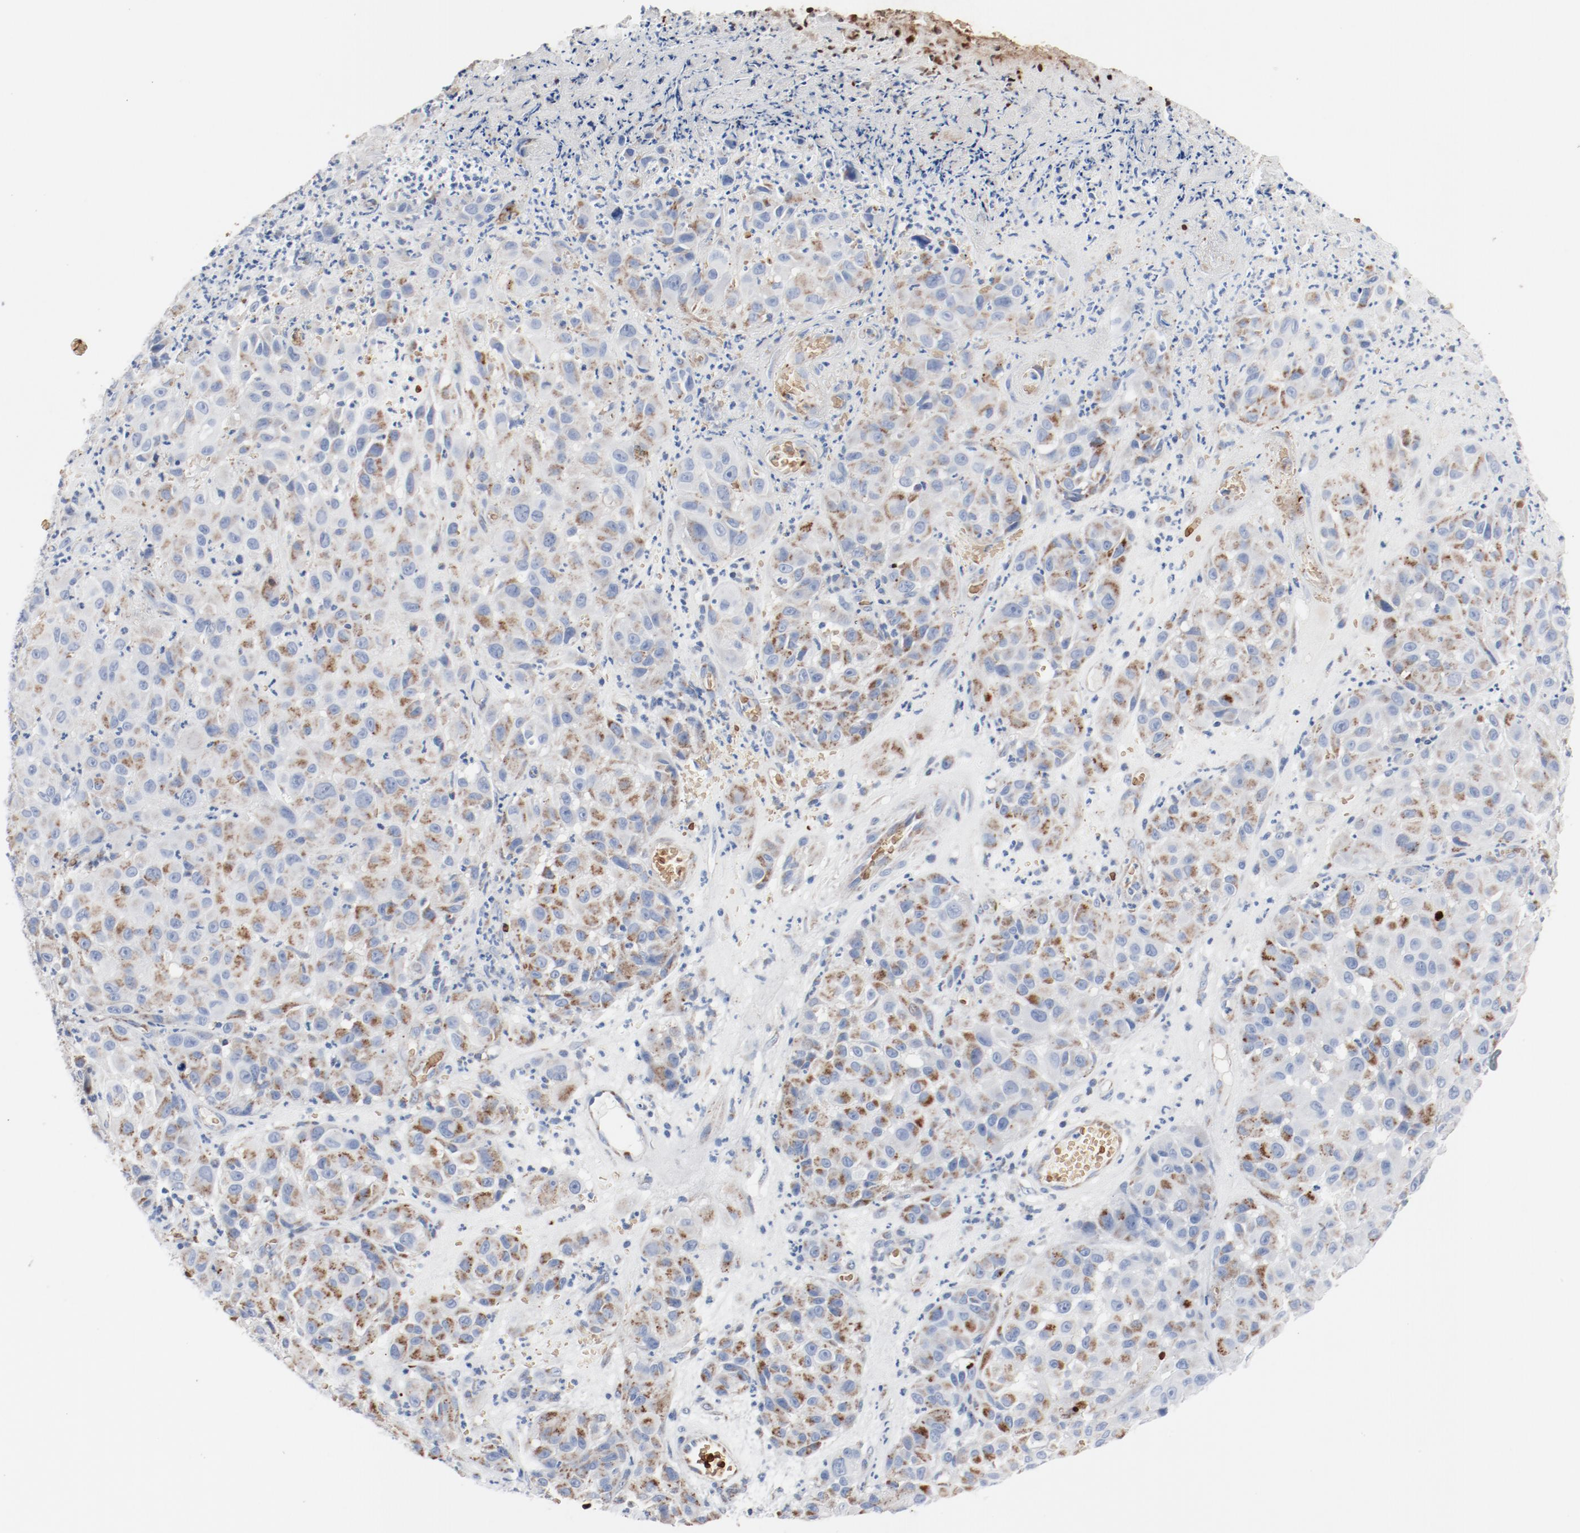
{"staining": {"intensity": "weak", "quantity": ">75%", "location": "cytoplasmic/membranous"}, "tissue": "melanoma", "cell_type": "Tumor cells", "image_type": "cancer", "snomed": [{"axis": "morphology", "description": "Malignant melanoma, NOS"}, {"axis": "topography", "description": "Skin"}], "caption": "There is low levels of weak cytoplasmic/membranous expression in tumor cells of melanoma, as demonstrated by immunohistochemical staining (brown color).", "gene": "NDUFB8", "patient": {"sex": "female", "age": 21}}